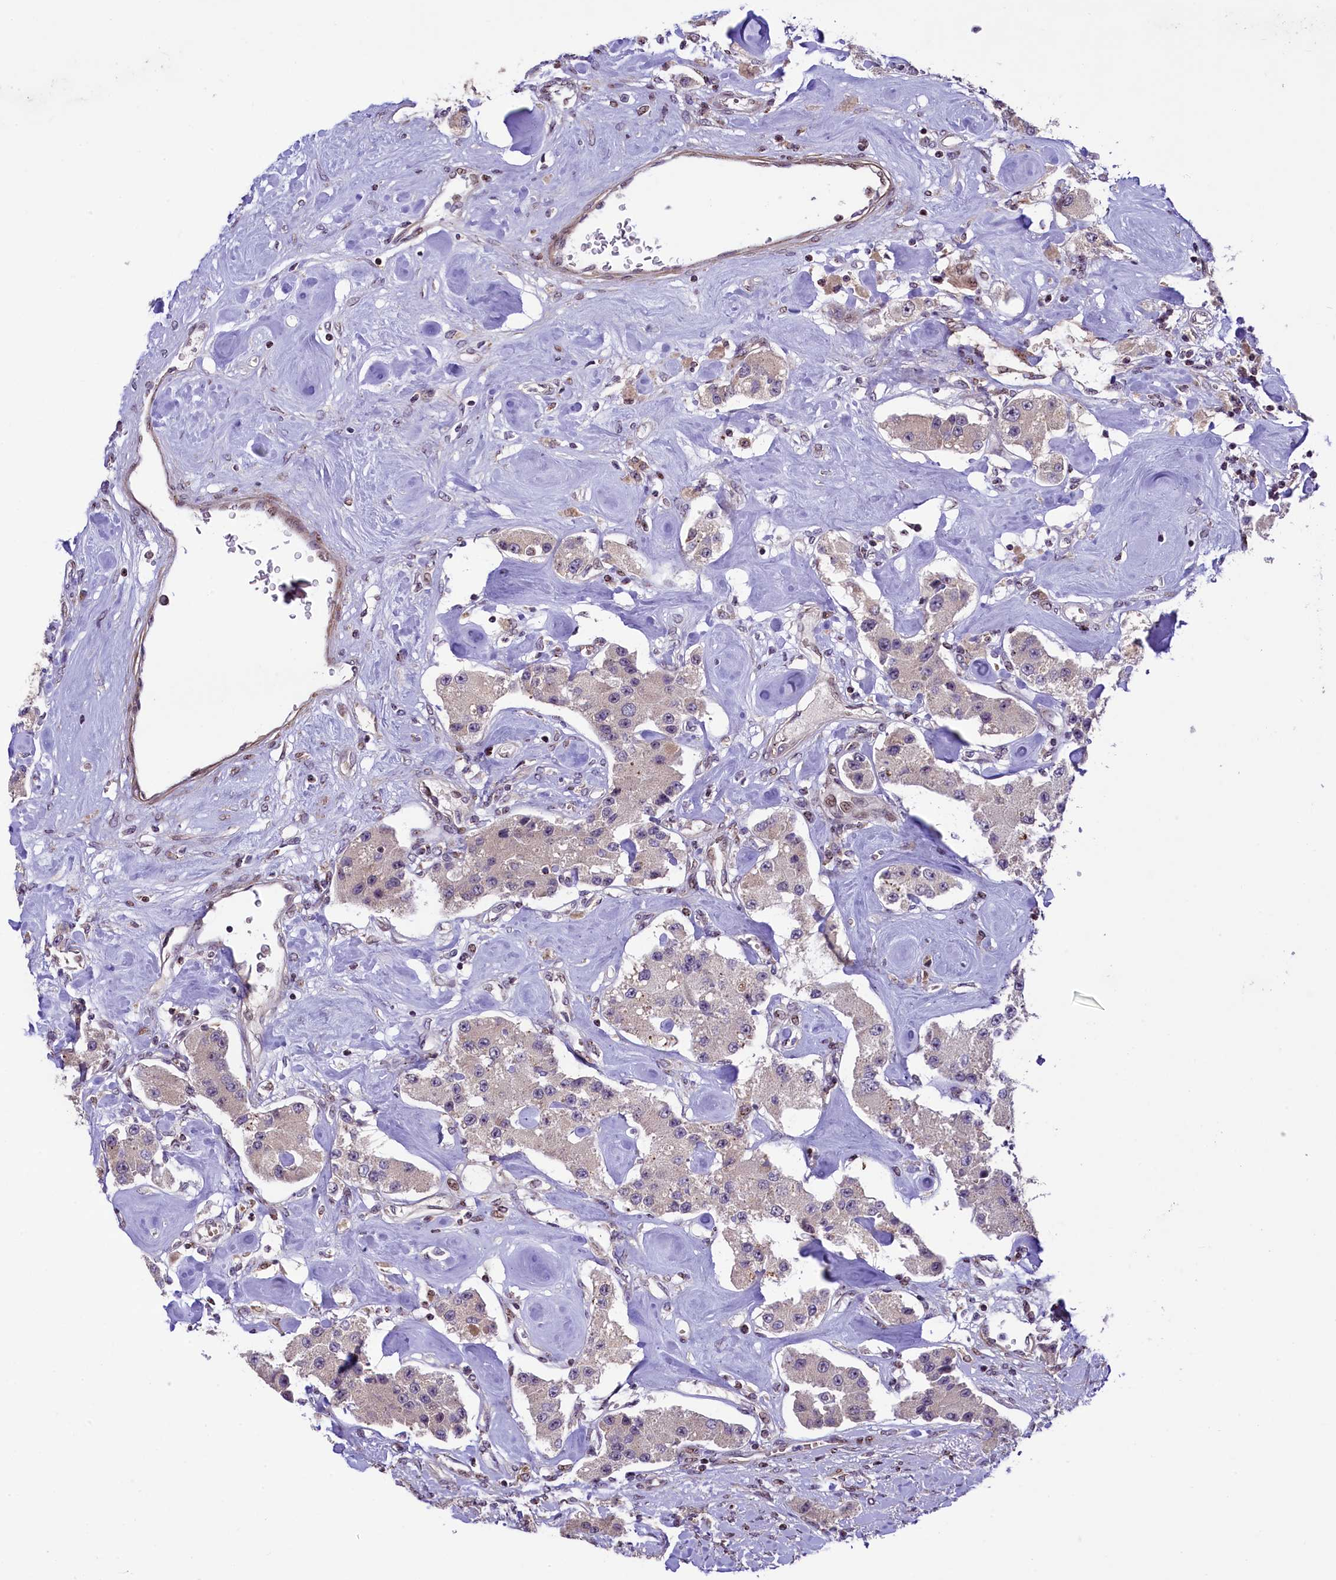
{"staining": {"intensity": "negative", "quantity": "none", "location": "none"}, "tissue": "carcinoid", "cell_type": "Tumor cells", "image_type": "cancer", "snomed": [{"axis": "morphology", "description": "Carcinoid, malignant, NOS"}, {"axis": "topography", "description": "Pancreas"}], "caption": "This is an immunohistochemistry (IHC) photomicrograph of human malignant carcinoid. There is no staining in tumor cells.", "gene": "RBBP8", "patient": {"sex": "male", "age": 41}}